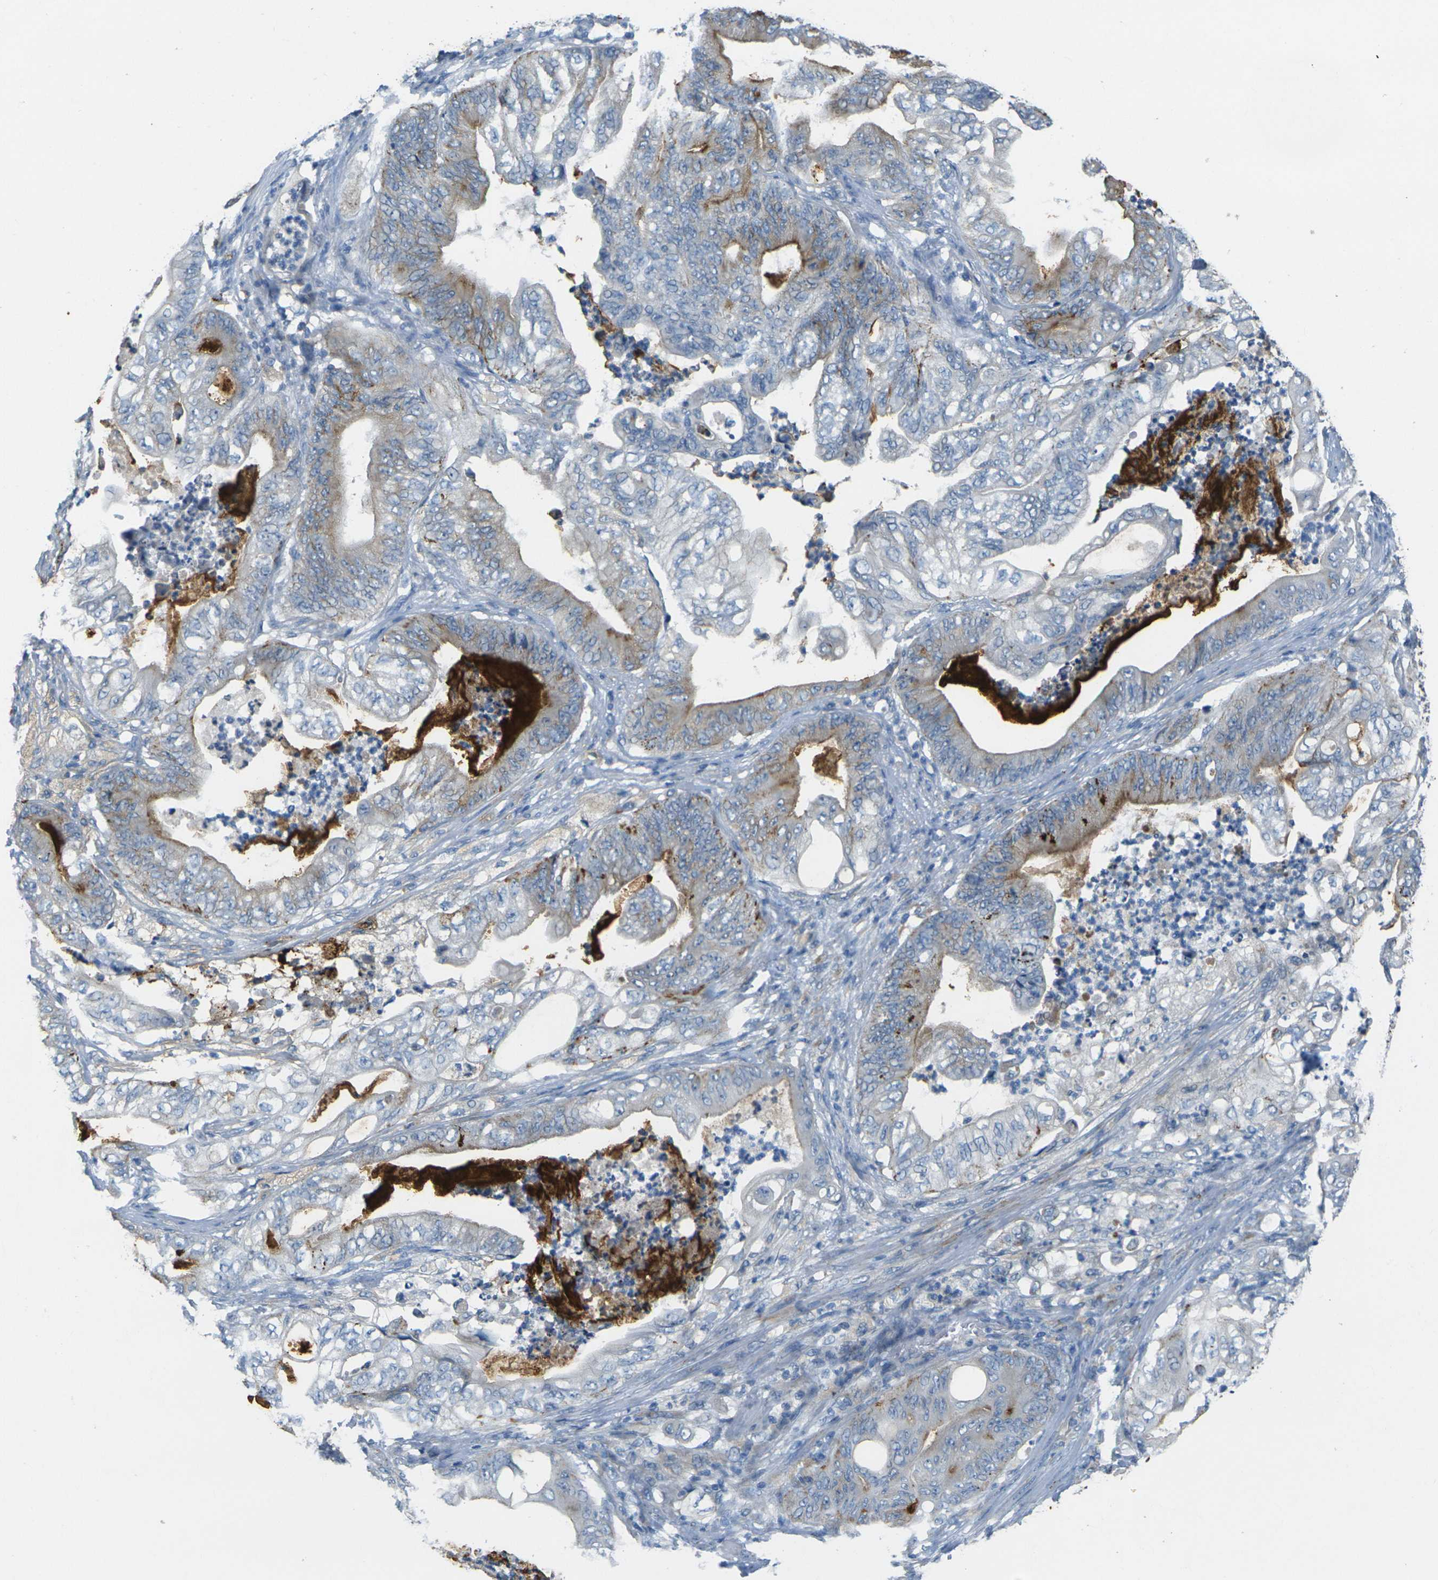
{"staining": {"intensity": "moderate", "quantity": "25%-75%", "location": "cytoplasmic/membranous"}, "tissue": "stomach cancer", "cell_type": "Tumor cells", "image_type": "cancer", "snomed": [{"axis": "morphology", "description": "Adenocarcinoma, NOS"}, {"axis": "topography", "description": "Stomach"}], "caption": "The immunohistochemical stain highlights moderate cytoplasmic/membranous positivity in tumor cells of stomach cancer (adenocarcinoma) tissue. The protein of interest is stained brown, and the nuclei are stained in blue (DAB IHC with brightfield microscopy, high magnification).", "gene": "CYP2C8", "patient": {"sex": "female", "age": 73}}